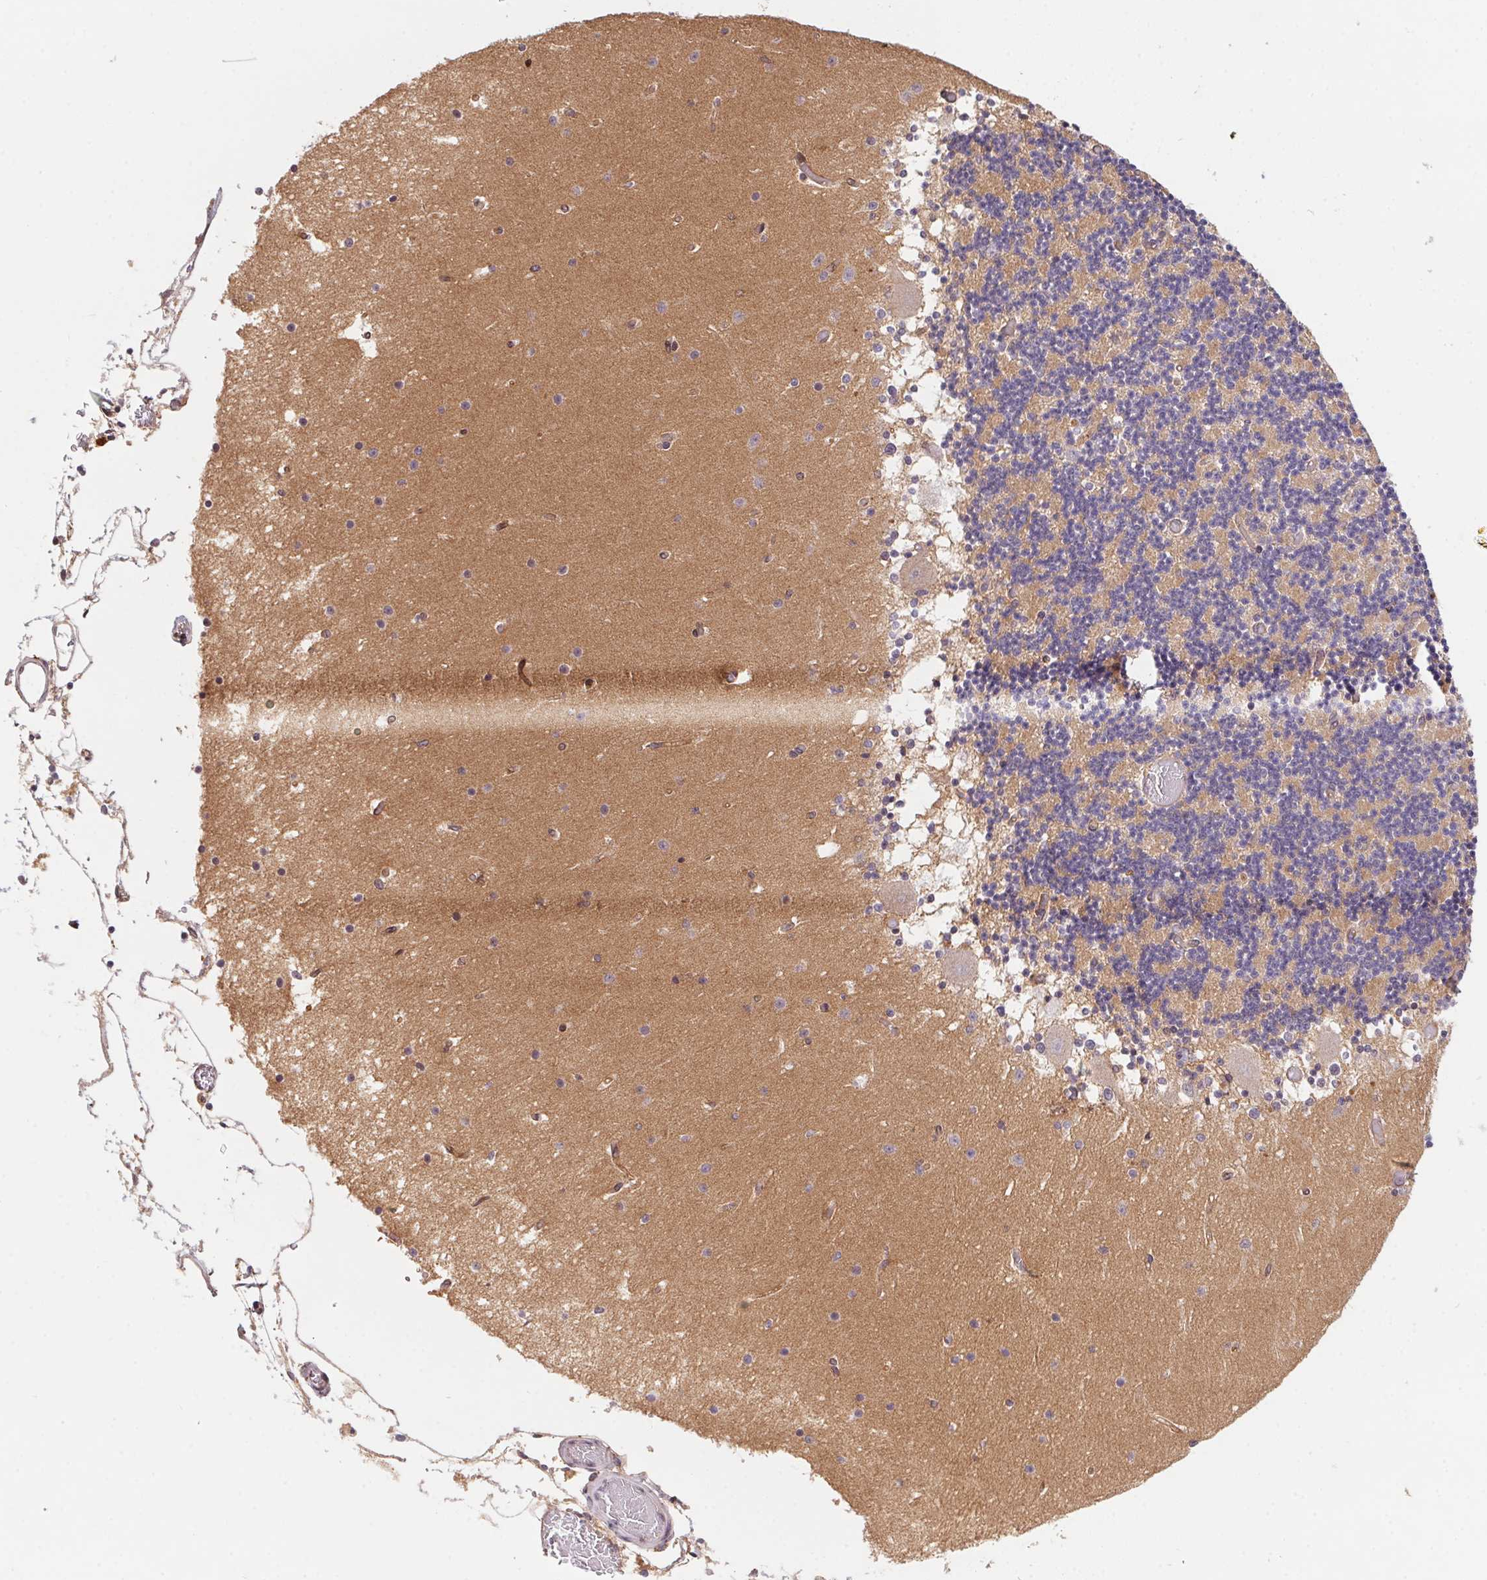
{"staining": {"intensity": "negative", "quantity": "none", "location": "none"}, "tissue": "cerebellum", "cell_type": "Cells in granular layer", "image_type": "normal", "snomed": [{"axis": "morphology", "description": "Normal tissue, NOS"}, {"axis": "topography", "description": "Cerebellum"}], "caption": "There is no significant positivity in cells in granular layer of cerebellum.", "gene": "SLC52A2", "patient": {"sex": "female", "age": 28}}